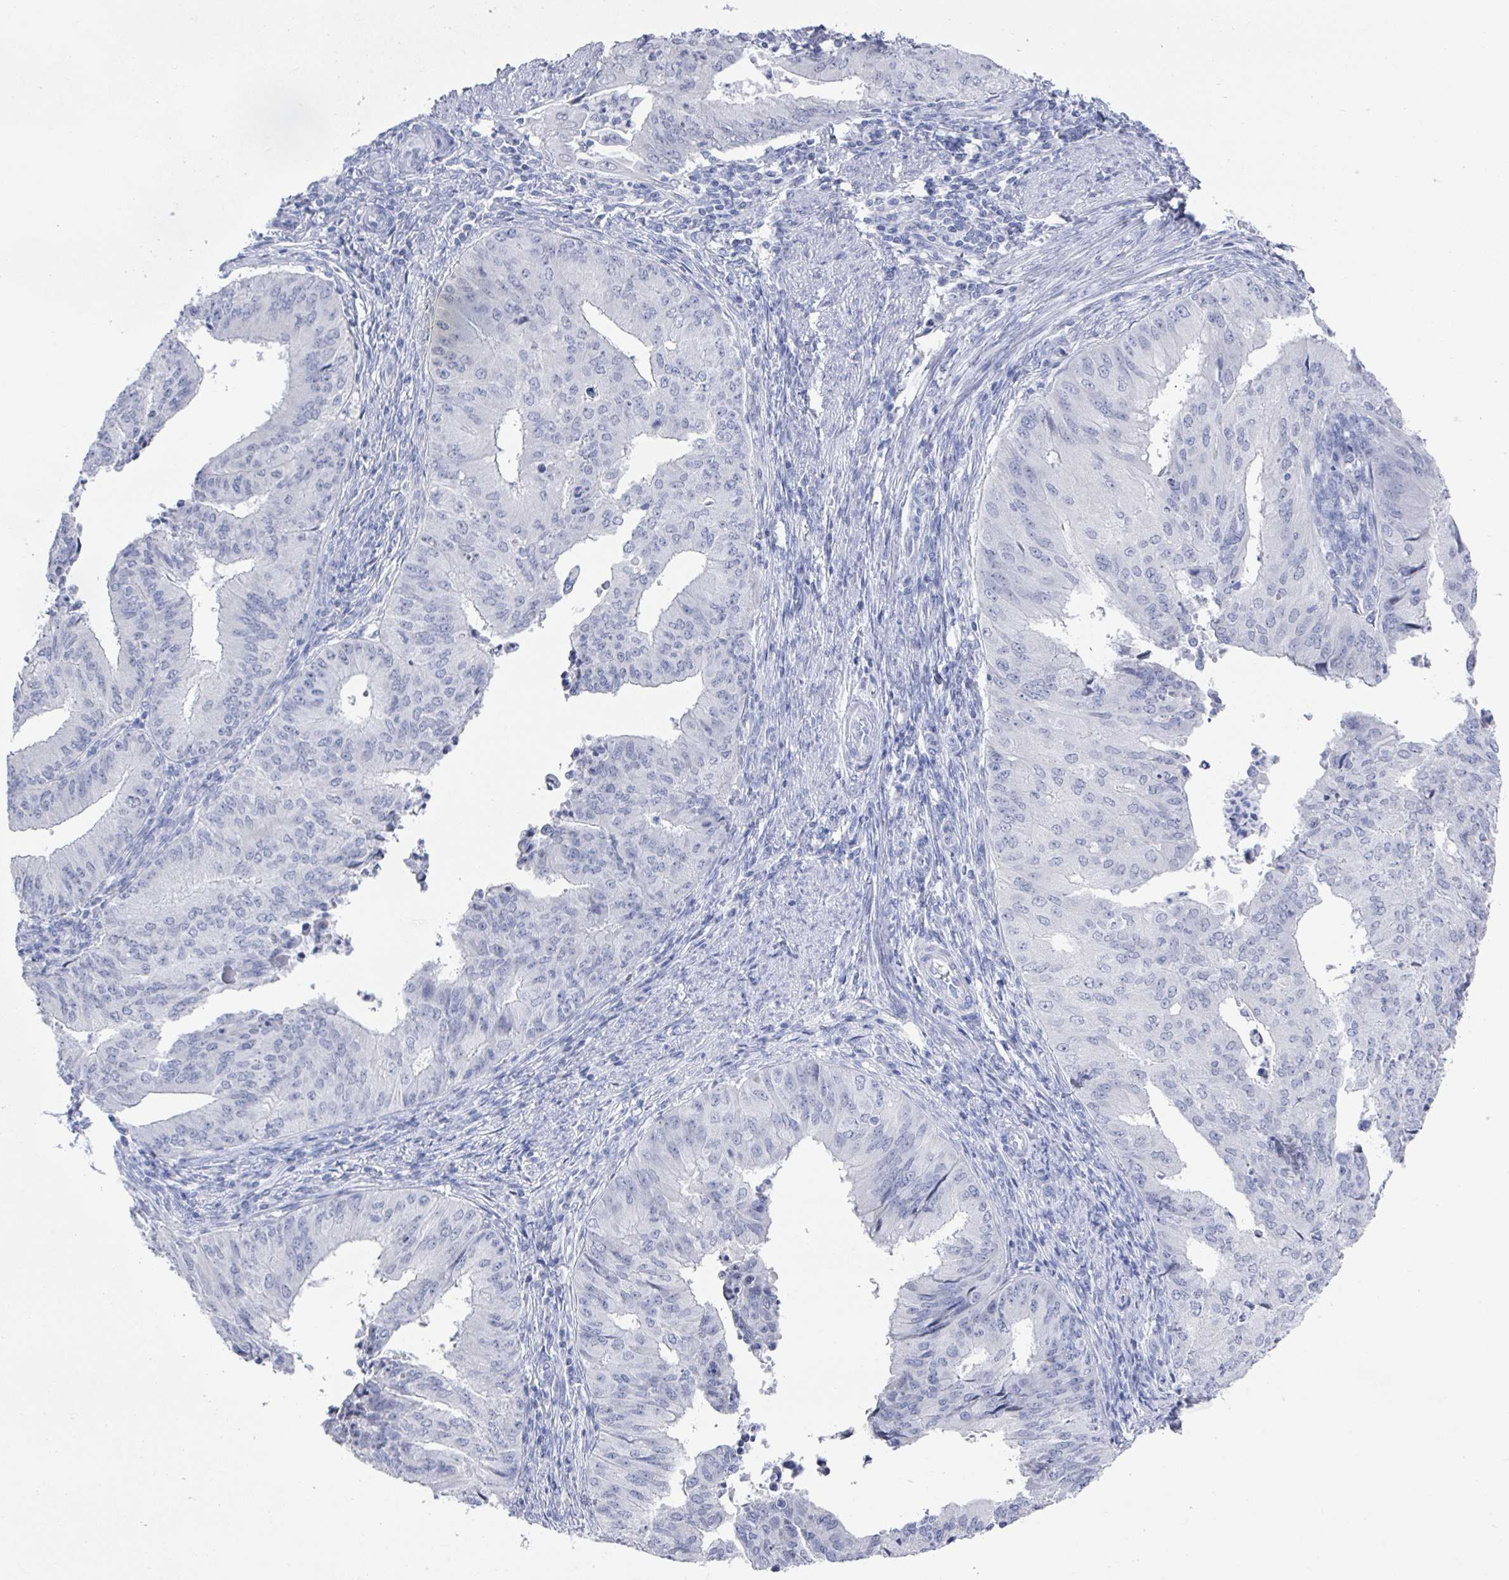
{"staining": {"intensity": "negative", "quantity": "none", "location": "none"}, "tissue": "endometrial cancer", "cell_type": "Tumor cells", "image_type": "cancer", "snomed": [{"axis": "morphology", "description": "Adenocarcinoma, NOS"}, {"axis": "topography", "description": "Endometrium"}], "caption": "There is no significant positivity in tumor cells of adenocarcinoma (endometrial). (DAB (3,3'-diaminobenzidine) immunohistochemistry (IHC), high magnification).", "gene": "CAMKV", "patient": {"sex": "female", "age": 50}}